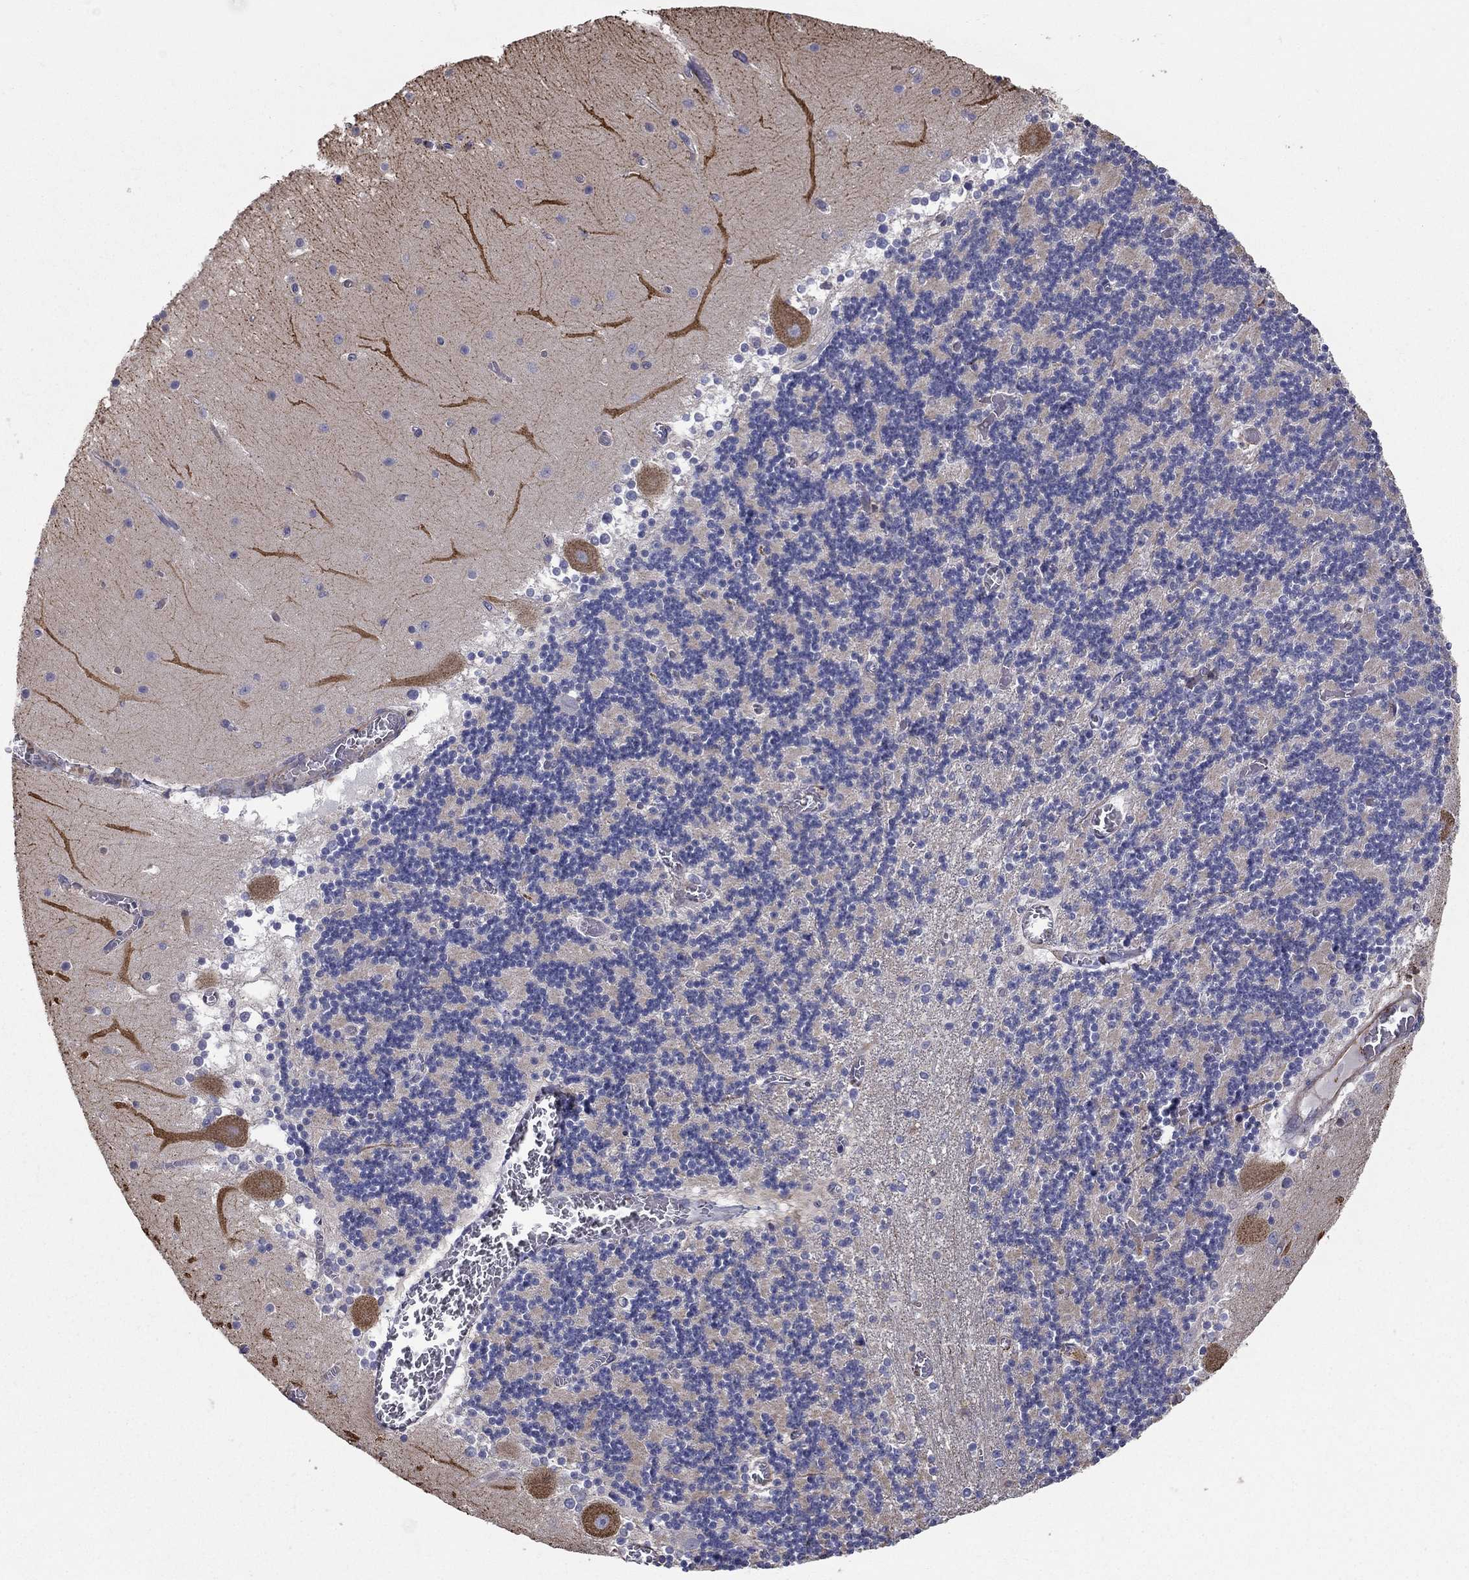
{"staining": {"intensity": "weak", "quantity": "<25%", "location": "cytoplasmic/membranous"}, "tissue": "cerebellum", "cell_type": "Cells in granular layer", "image_type": "normal", "snomed": [{"axis": "morphology", "description": "Normal tissue, NOS"}, {"axis": "topography", "description": "Cerebellum"}], "caption": "Image shows no protein staining in cells in granular layer of benign cerebellum.", "gene": "NPHP1", "patient": {"sex": "female", "age": 28}}